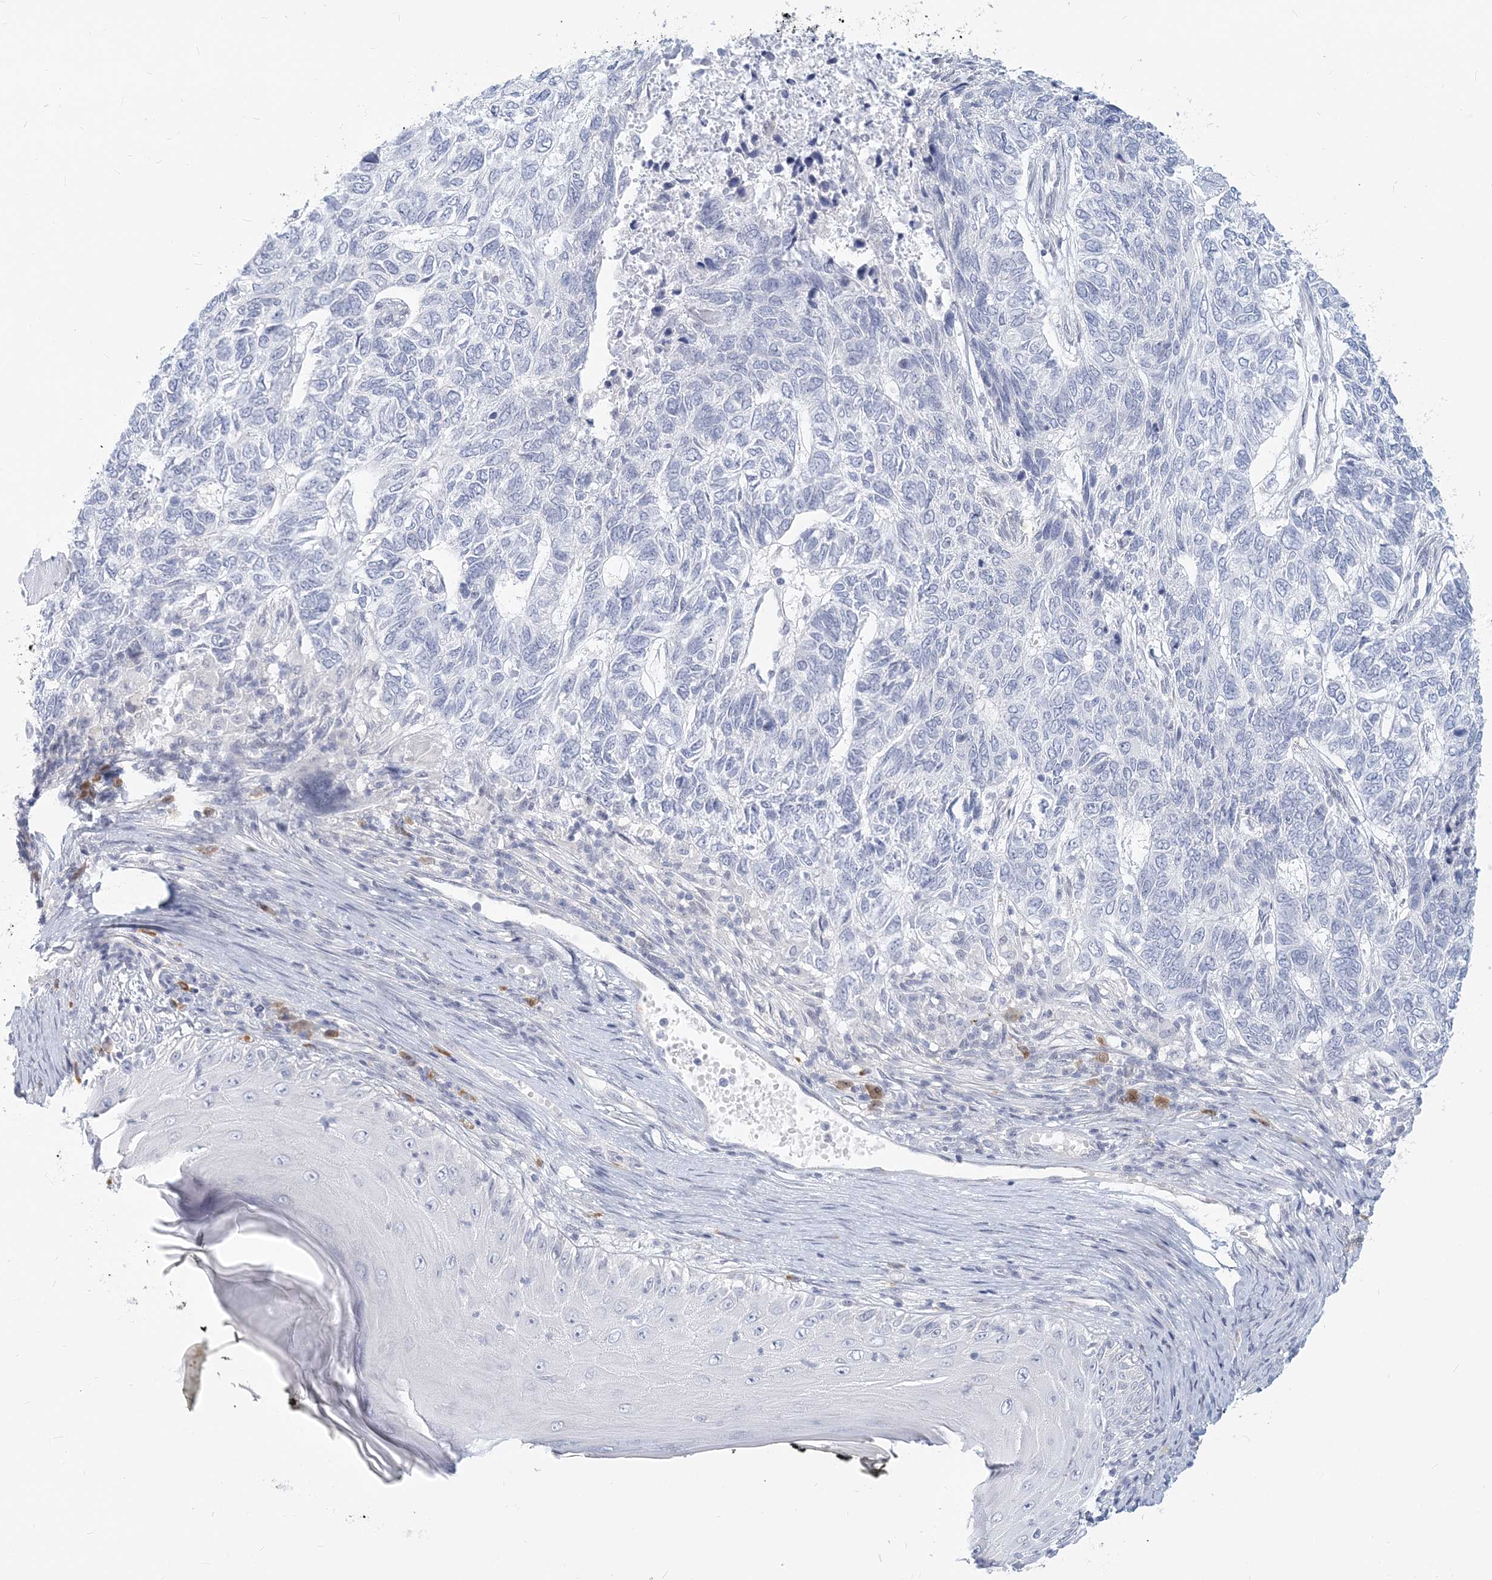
{"staining": {"intensity": "negative", "quantity": "none", "location": "none"}, "tissue": "skin cancer", "cell_type": "Tumor cells", "image_type": "cancer", "snomed": [{"axis": "morphology", "description": "Basal cell carcinoma"}, {"axis": "topography", "description": "Skin"}], "caption": "Immunohistochemical staining of skin basal cell carcinoma reveals no significant positivity in tumor cells.", "gene": "GMPPA", "patient": {"sex": "female", "age": 65}}